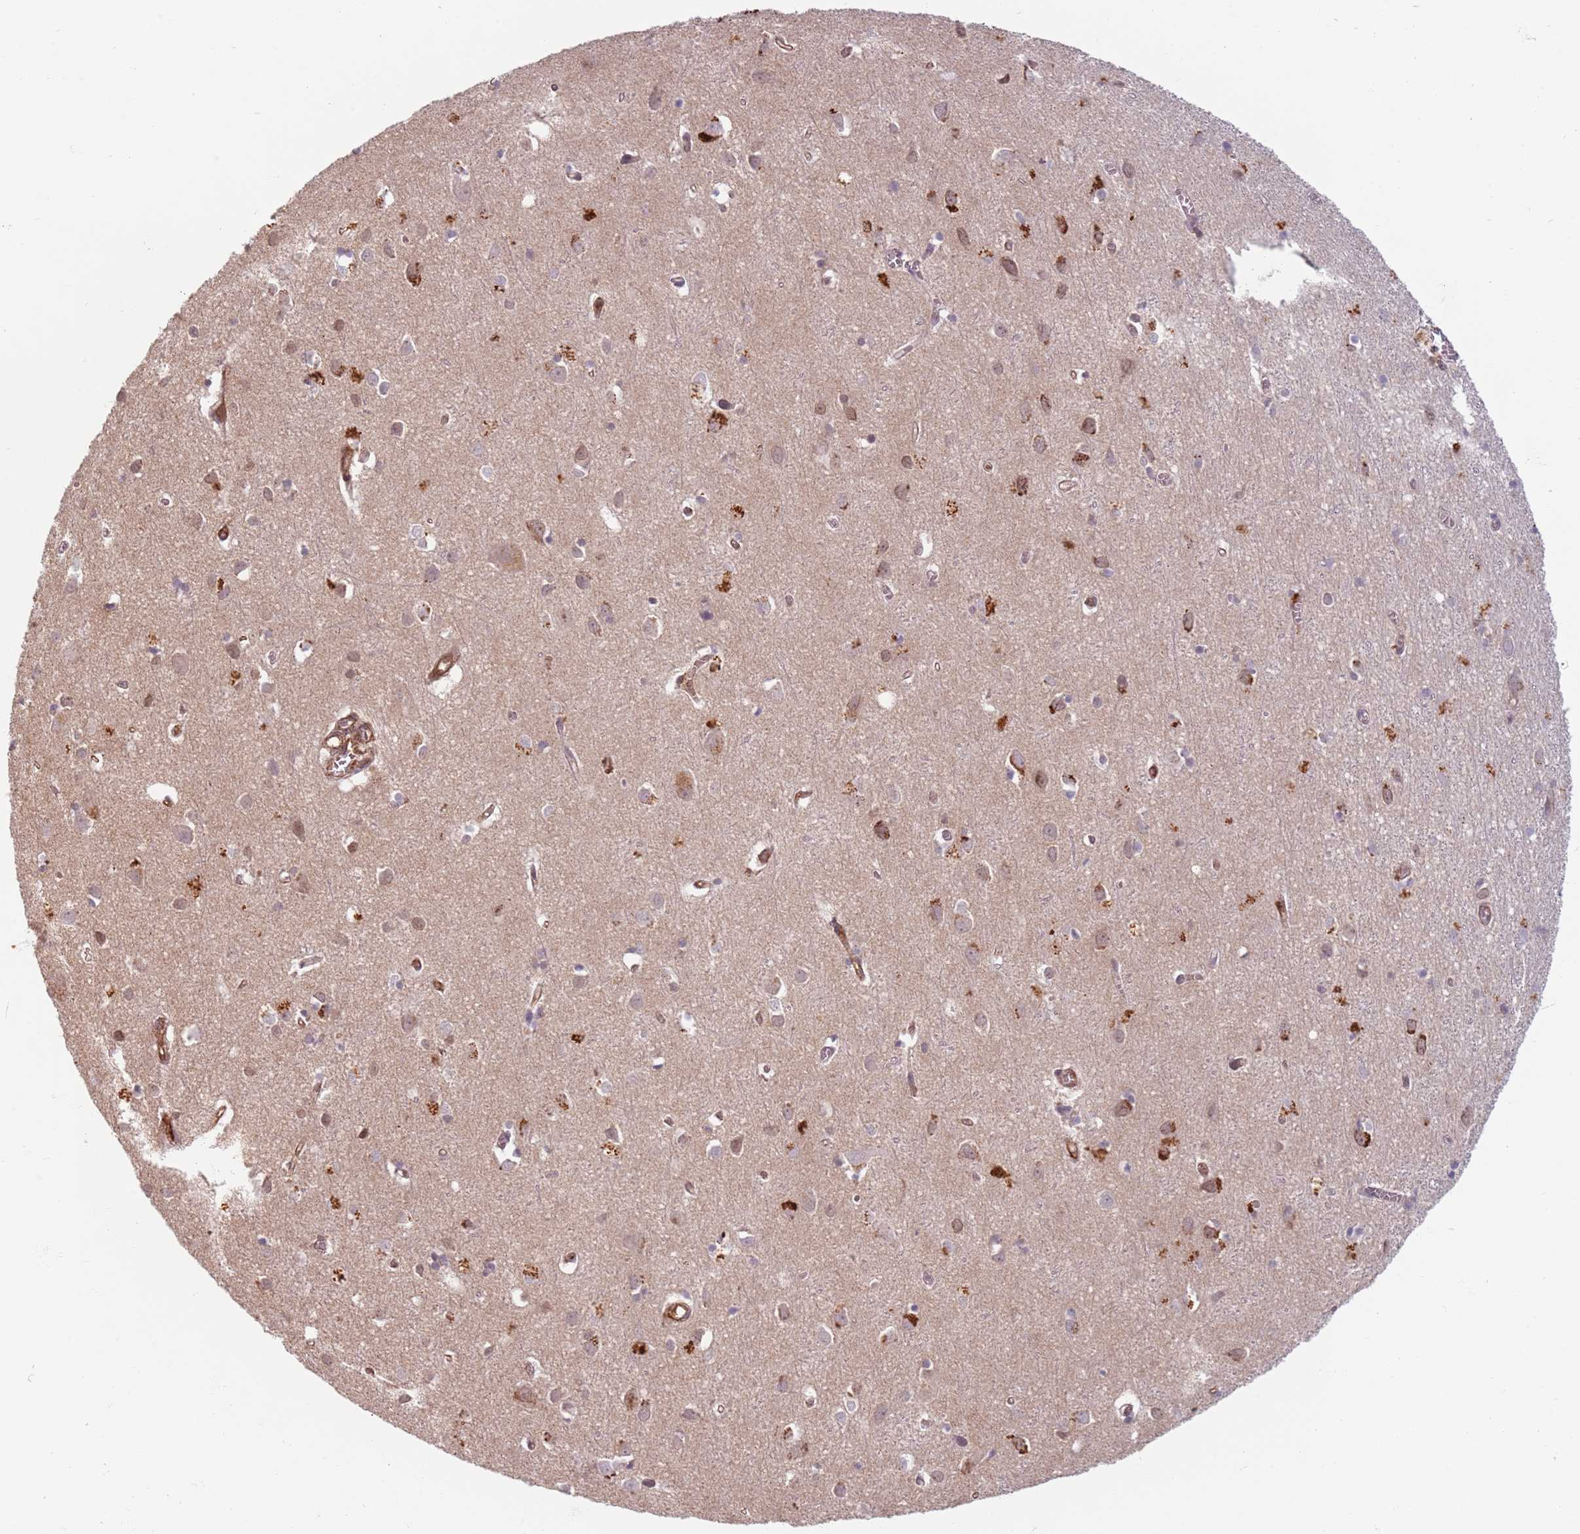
{"staining": {"intensity": "moderate", "quantity": ">75%", "location": "cytoplasmic/membranous"}, "tissue": "cerebral cortex", "cell_type": "Endothelial cells", "image_type": "normal", "snomed": [{"axis": "morphology", "description": "Normal tissue, NOS"}, {"axis": "topography", "description": "Cerebral cortex"}], "caption": "Immunohistochemical staining of benign cerebral cortex displays medium levels of moderate cytoplasmic/membranous expression in about >75% of endothelial cells.", "gene": "NUP50", "patient": {"sex": "female", "age": 64}}